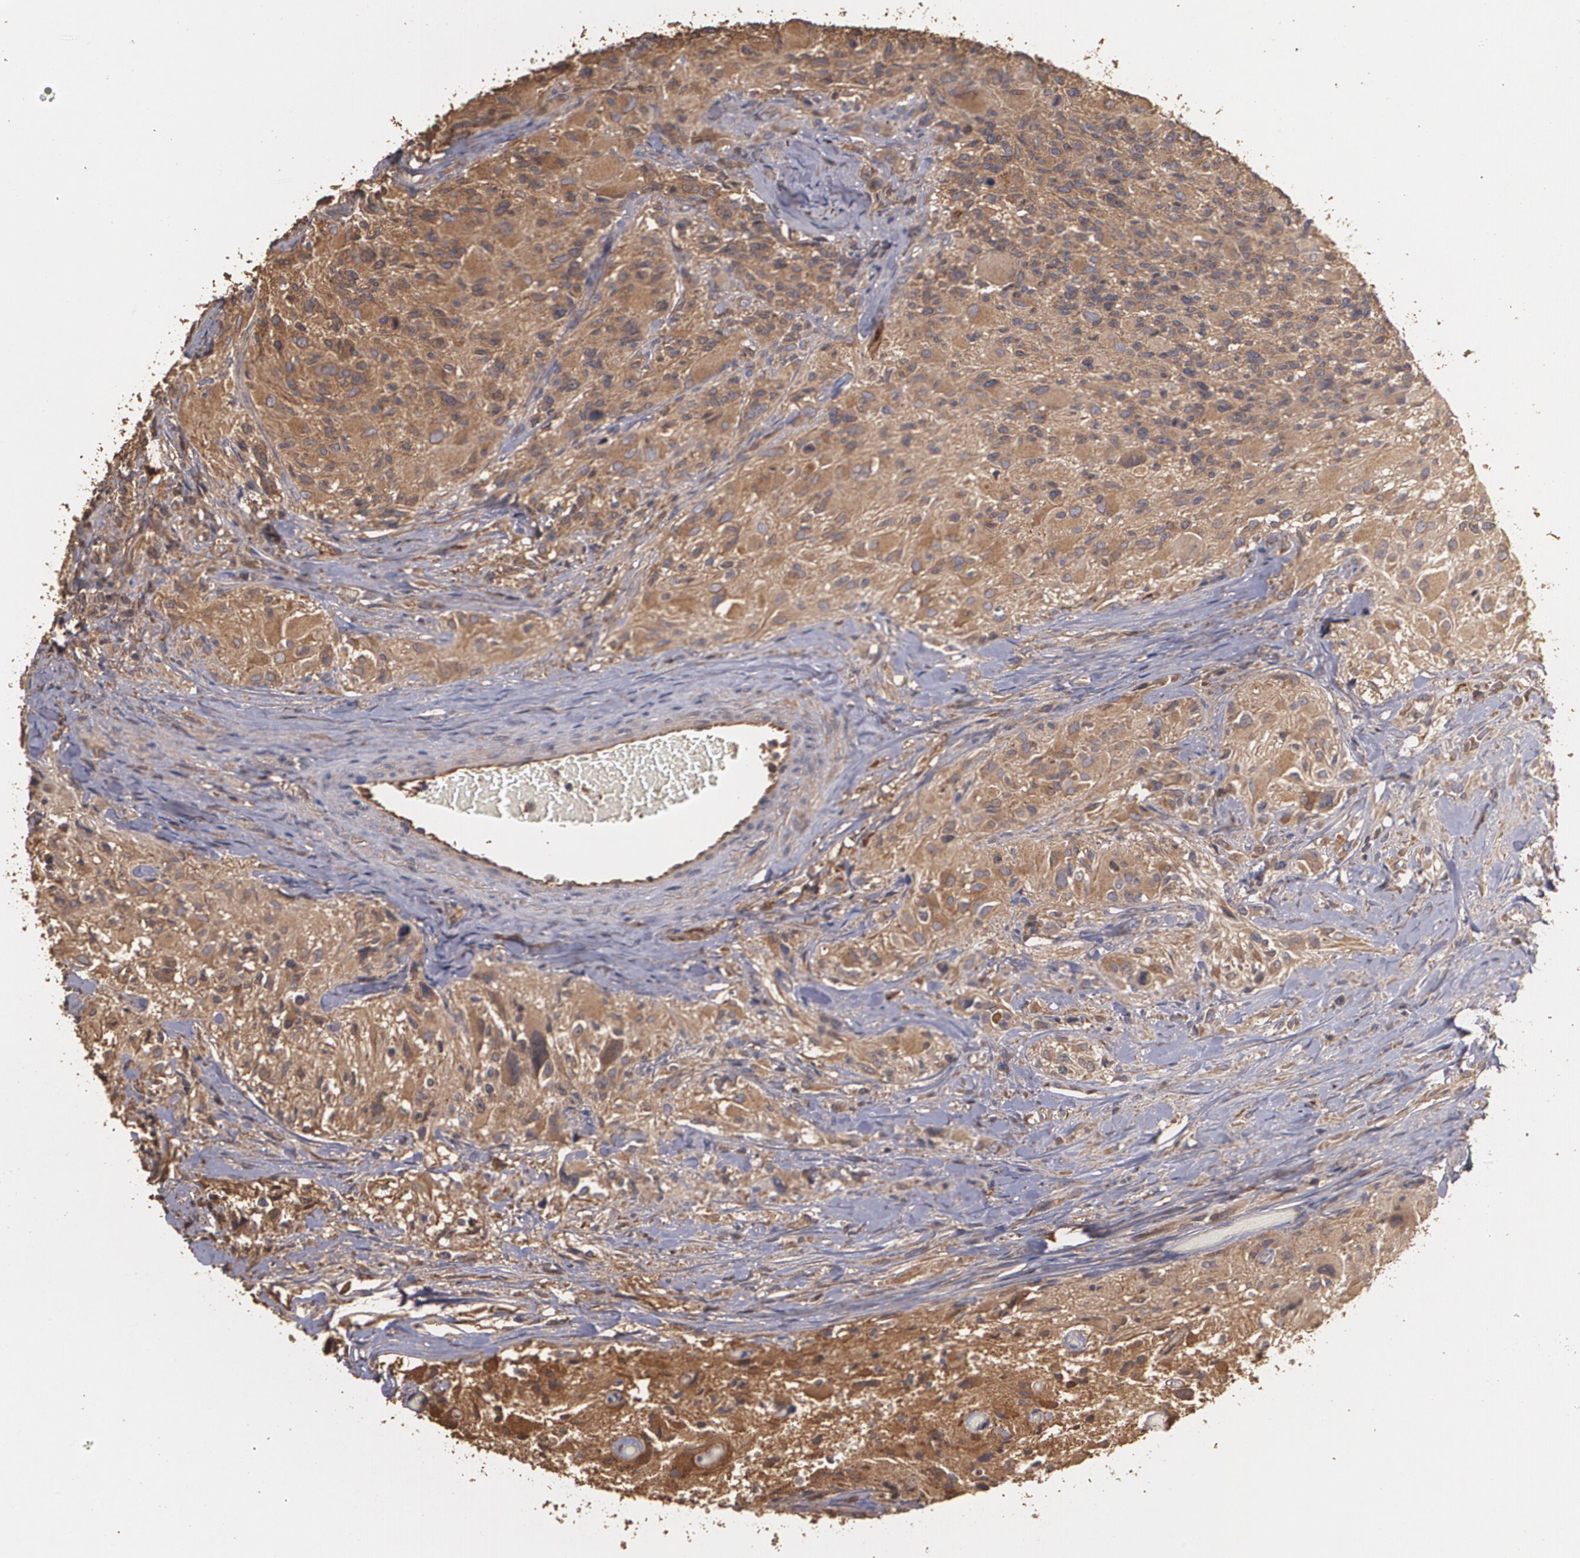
{"staining": {"intensity": "moderate", "quantity": ">75%", "location": "cytoplasmic/membranous"}, "tissue": "glioma", "cell_type": "Tumor cells", "image_type": "cancer", "snomed": [{"axis": "morphology", "description": "Glioma, malignant, High grade"}, {"axis": "topography", "description": "Brain"}], "caption": "Malignant glioma (high-grade) stained with a brown dye displays moderate cytoplasmic/membranous positive staining in approximately >75% of tumor cells.", "gene": "PON1", "patient": {"sex": "male", "age": 69}}